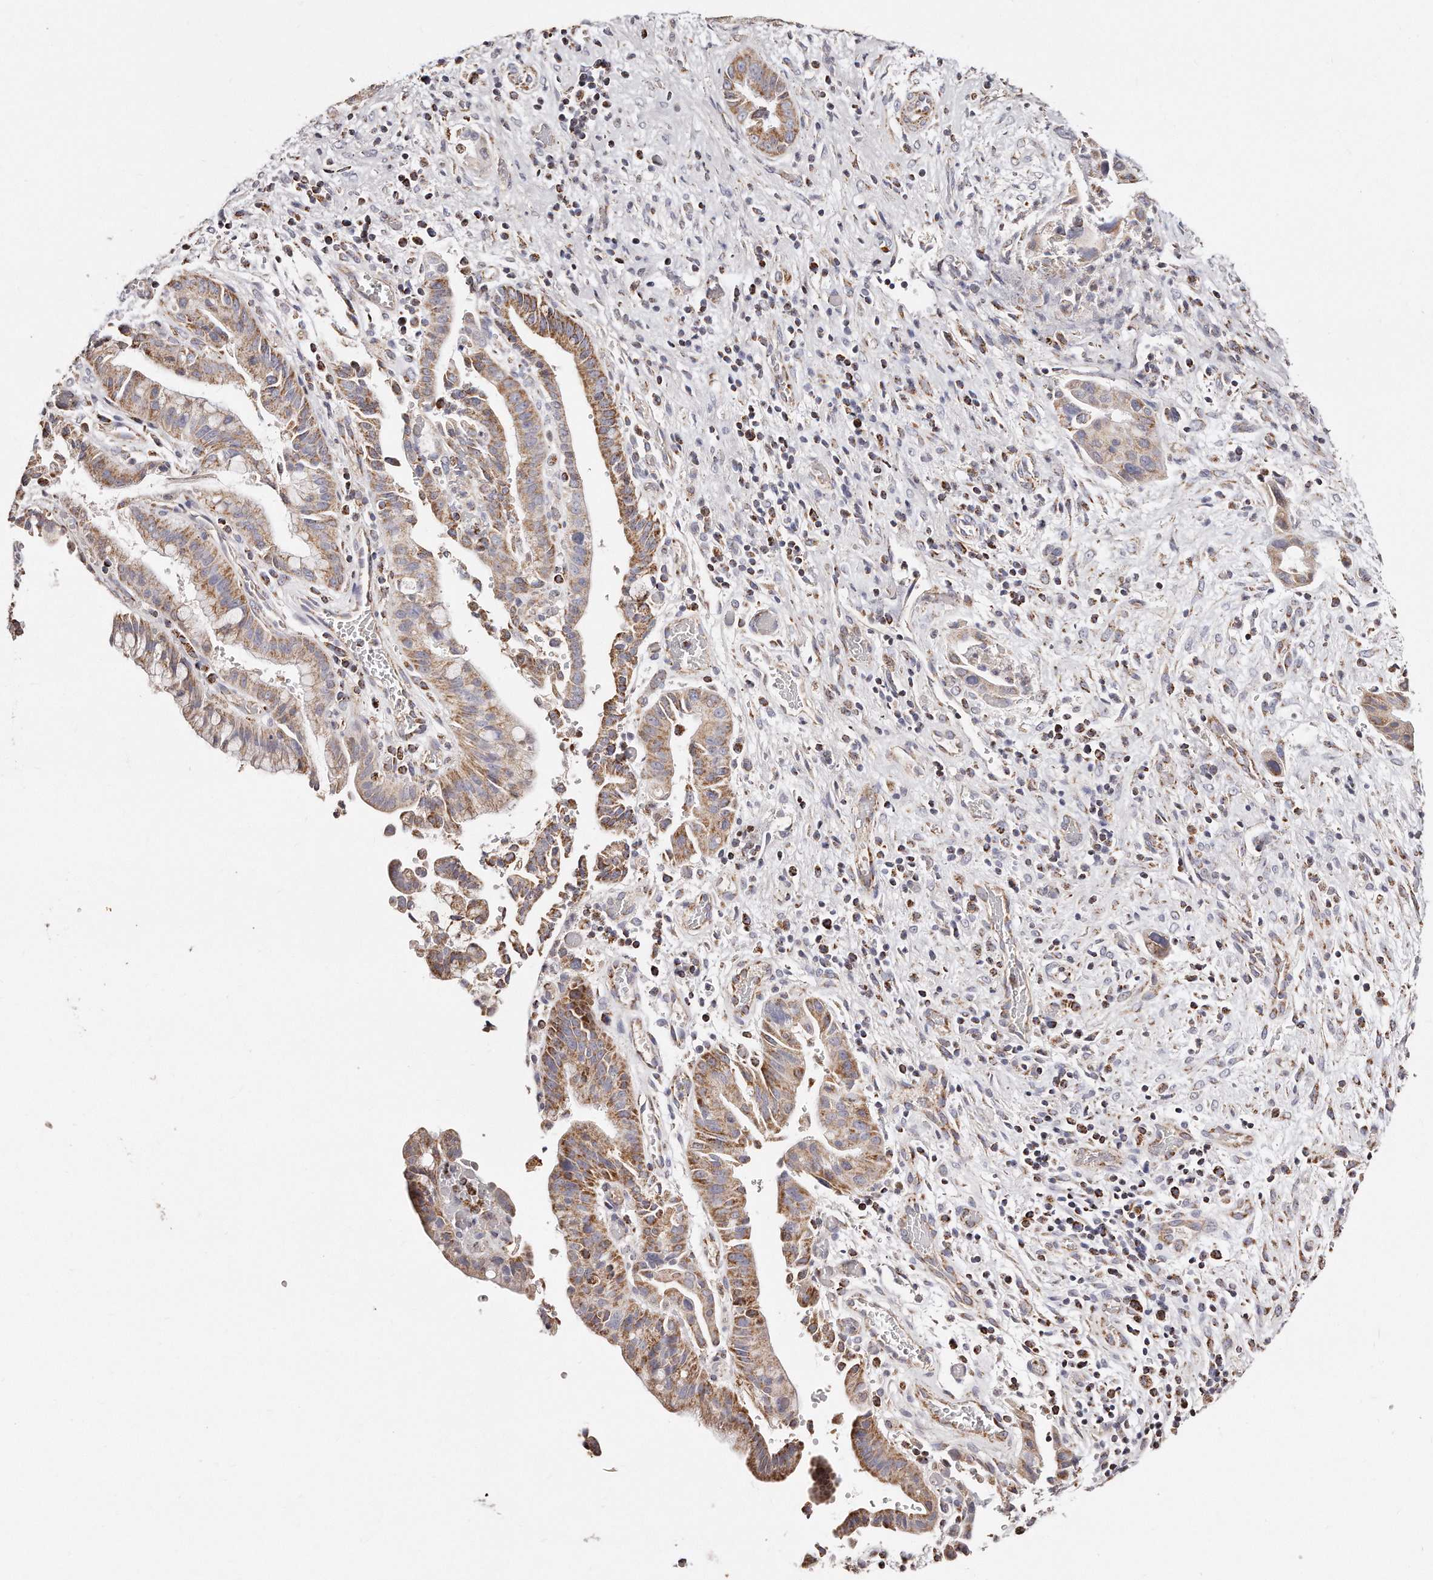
{"staining": {"intensity": "moderate", "quantity": ">75%", "location": "cytoplasmic/membranous"}, "tissue": "liver cancer", "cell_type": "Tumor cells", "image_type": "cancer", "snomed": [{"axis": "morphology", "description": "Cholangiocarcinoma"}, {"axis": "topography", "description": "Liver"}], "caption": "Approximately >75% of tumor cells in human liver cancer (cholangiocarcinoma) display moderate cytoplasmic/membranous protein expression as visualized by brown immunohistochemical staining.", "gene": "RTKN", "patient": {"sex": "female", "age": 54}}